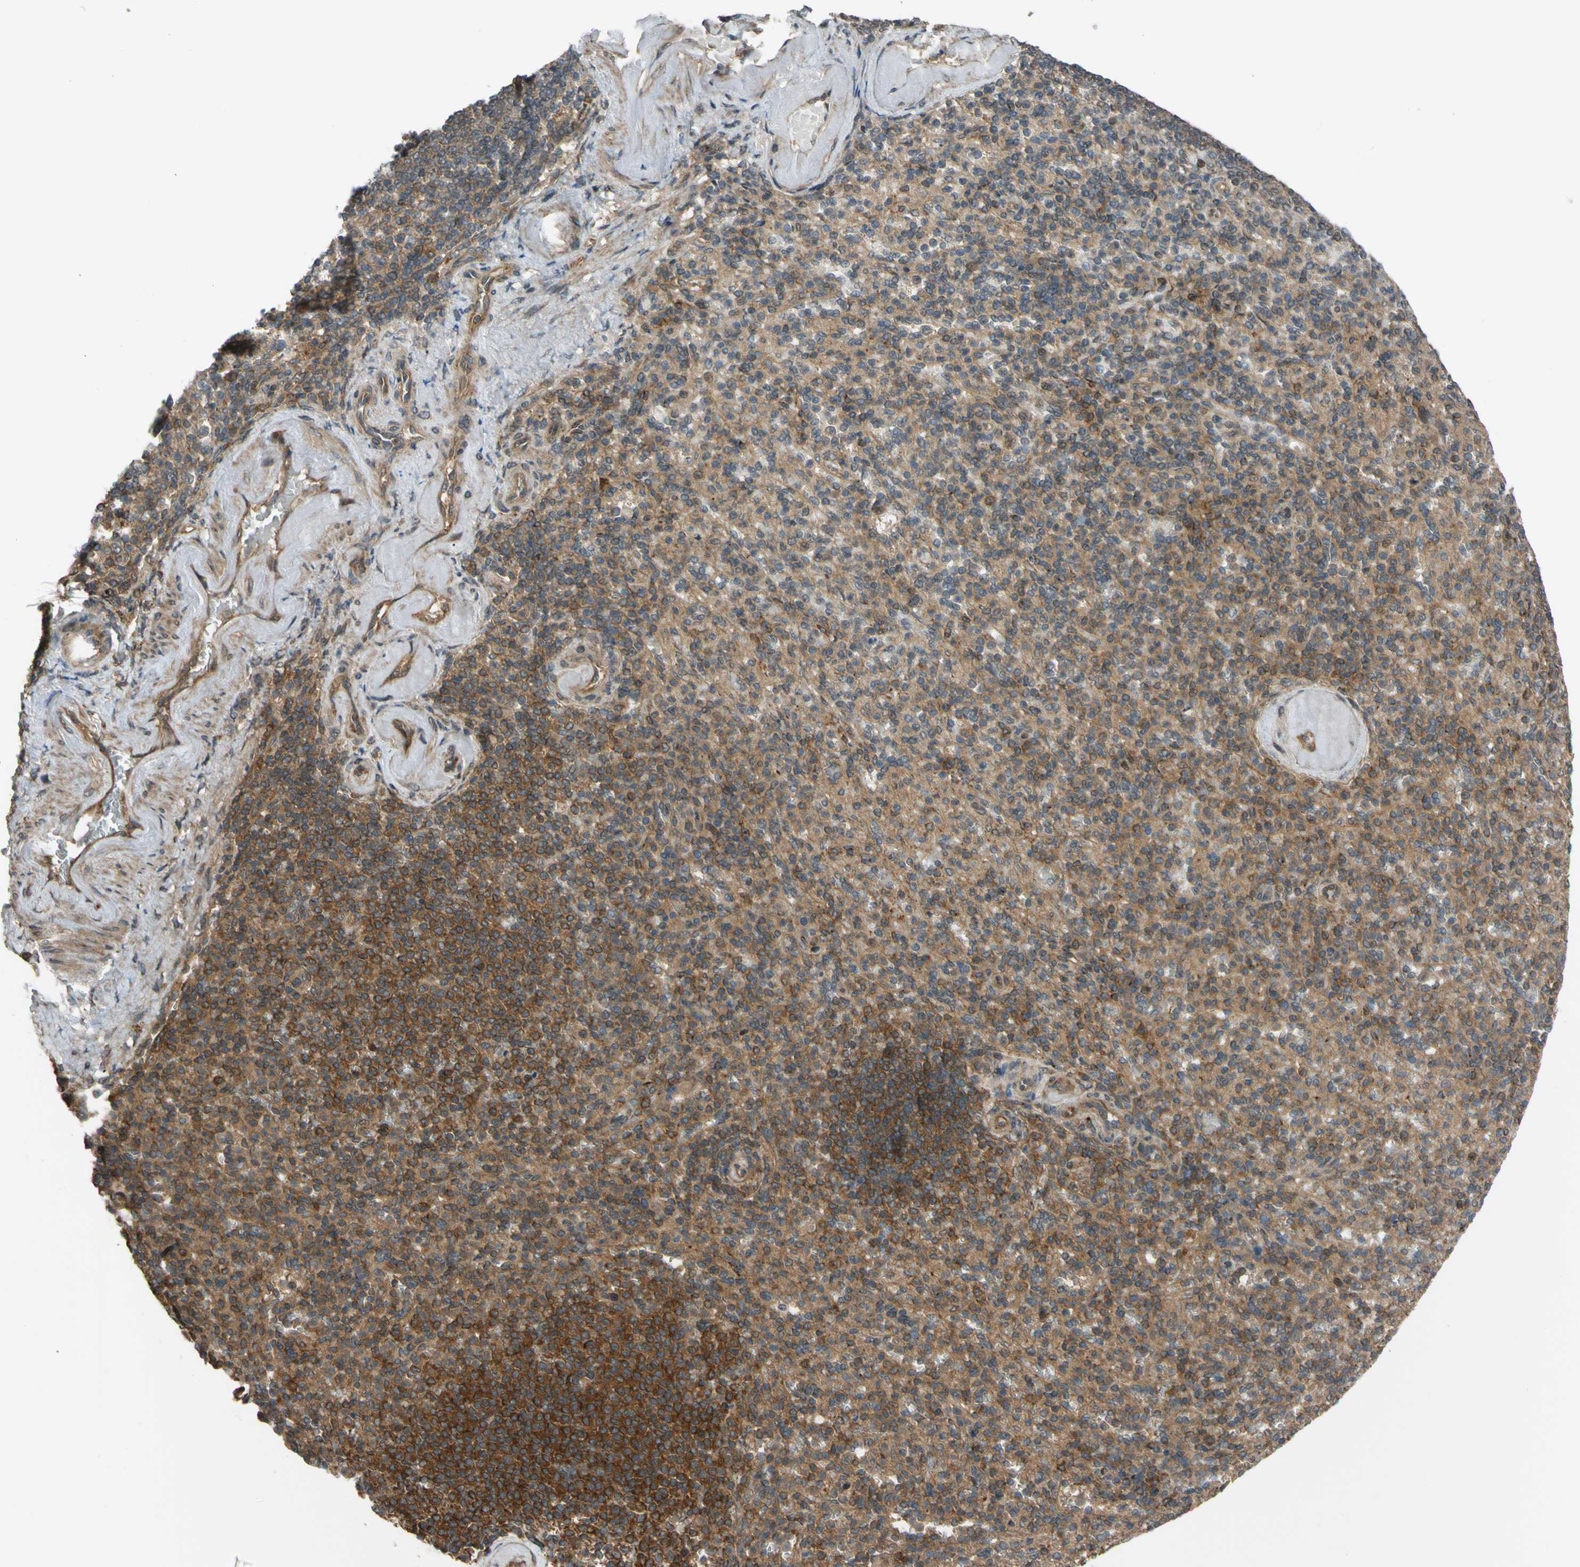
{"staining": {"intensity": "moderate", "quantity": "25%-75%", "location": "cytoplasmic/membranous"}, "tissue": "spleen", "cell_type": "Cells in red pulp", "image_type": "normal", "snomed": [{"axis": "morphology", "description": "Normal tissue, NOS"}, {"axis": "topography", "description": "Spleen"}], "caption": "Moderate cytoplasmic/membranous positivity for a protein is present in about 25%-75% of cells in red pulp of normal spleen using immunohistochemistry (IHC).", "gene": "FLII", "patient": {"sex": "female", "age": 74}}